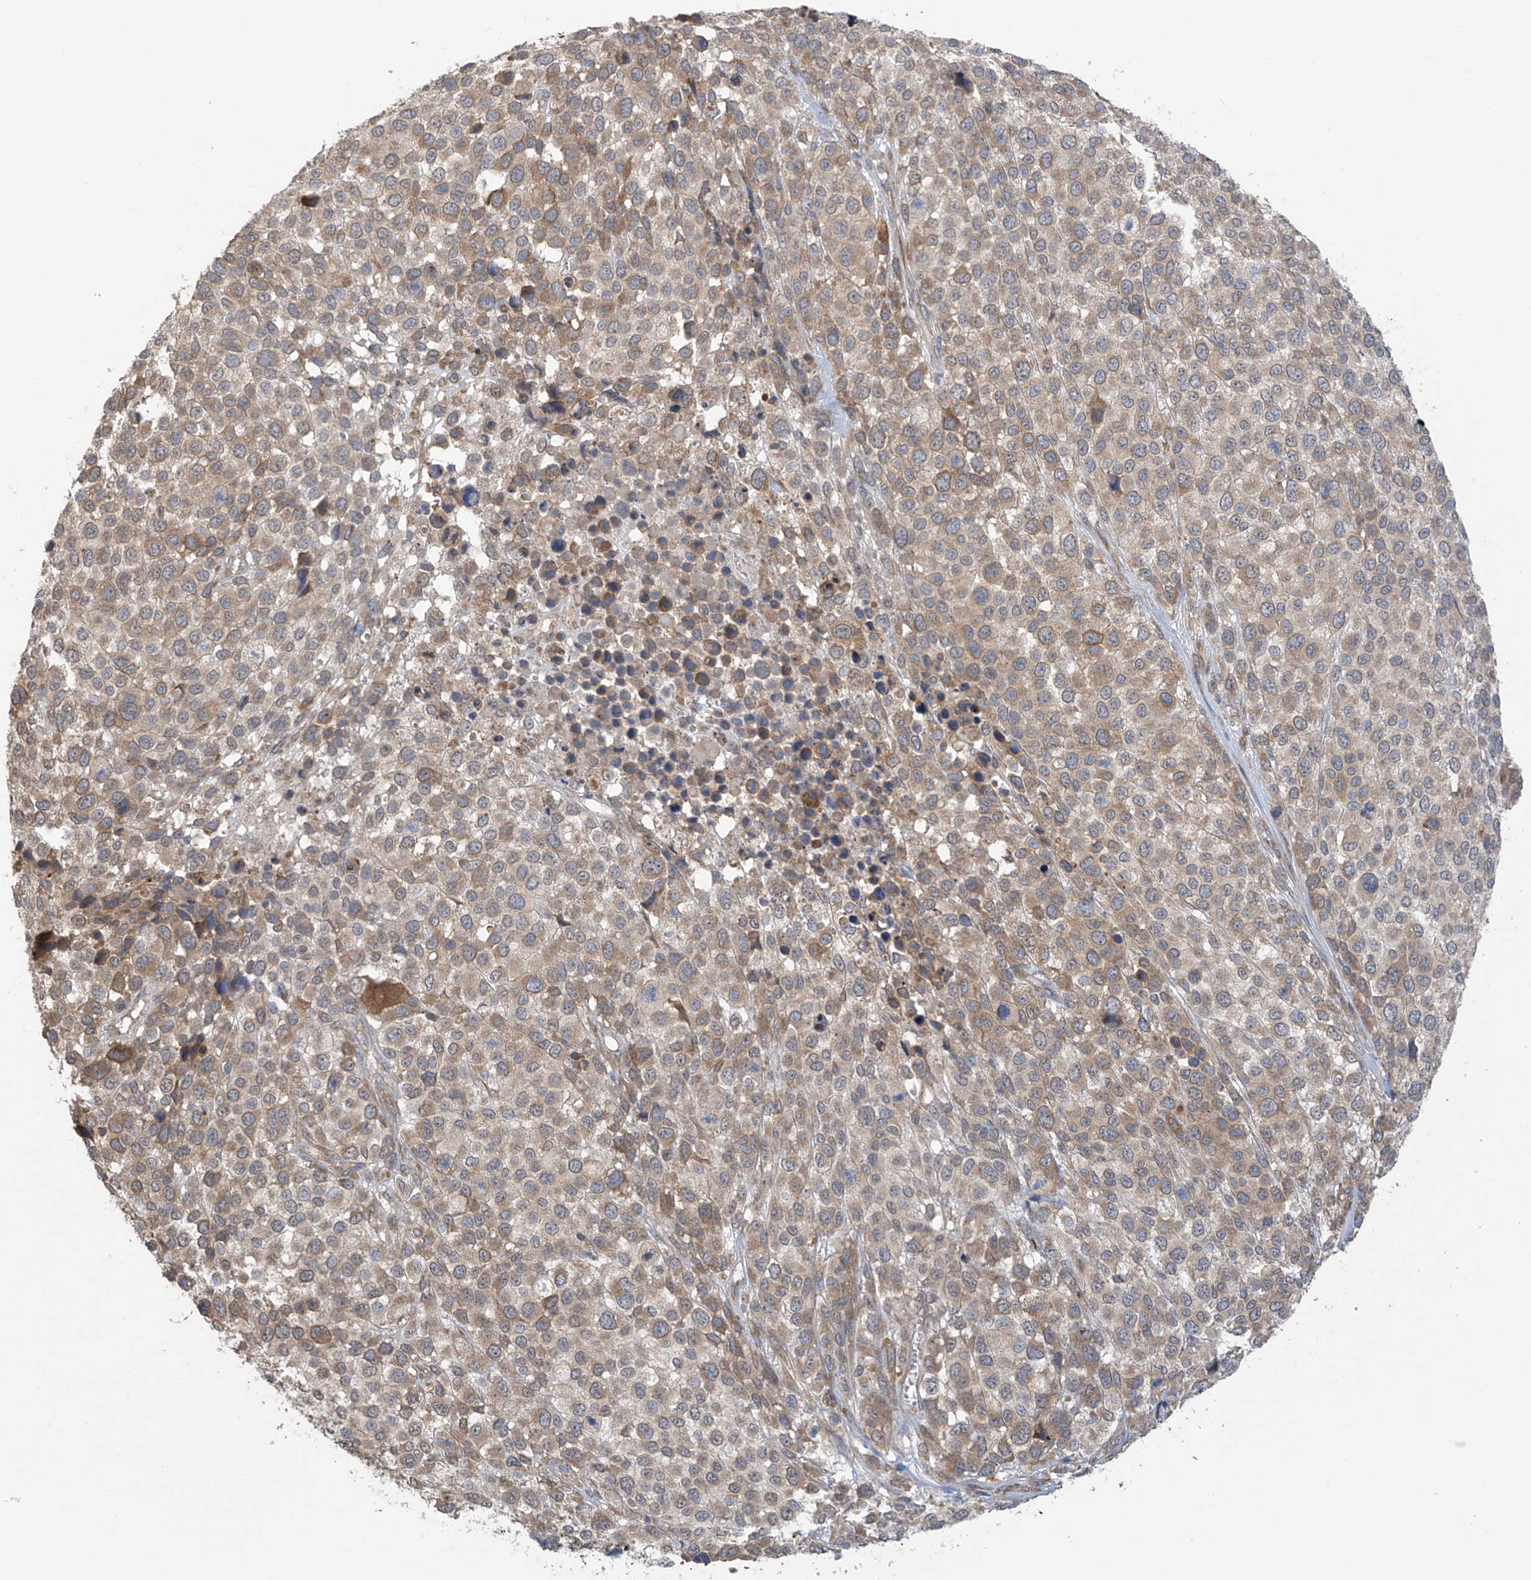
{"staining": {"intensity": "moderate", "quantity": "<25%", "location": "cytoplasmic/membranous"}, "tissue": "melanoma", "cell_type": "Tumor cells", "image_type": "cancer", "snomed": [{"axis": "morphology", "description": "Malignant melanoma, NOS"}, {"axis": "topography", "description": "Skin of trunk"}], "caption": "Protein expression analysis of human malignant melanoma reveals moderate cytoplasmic/membranous staining in approximately <25% of tumor cells.", "gene": "KIAA1522", "patient": {"sex": "male", "age": 71}}